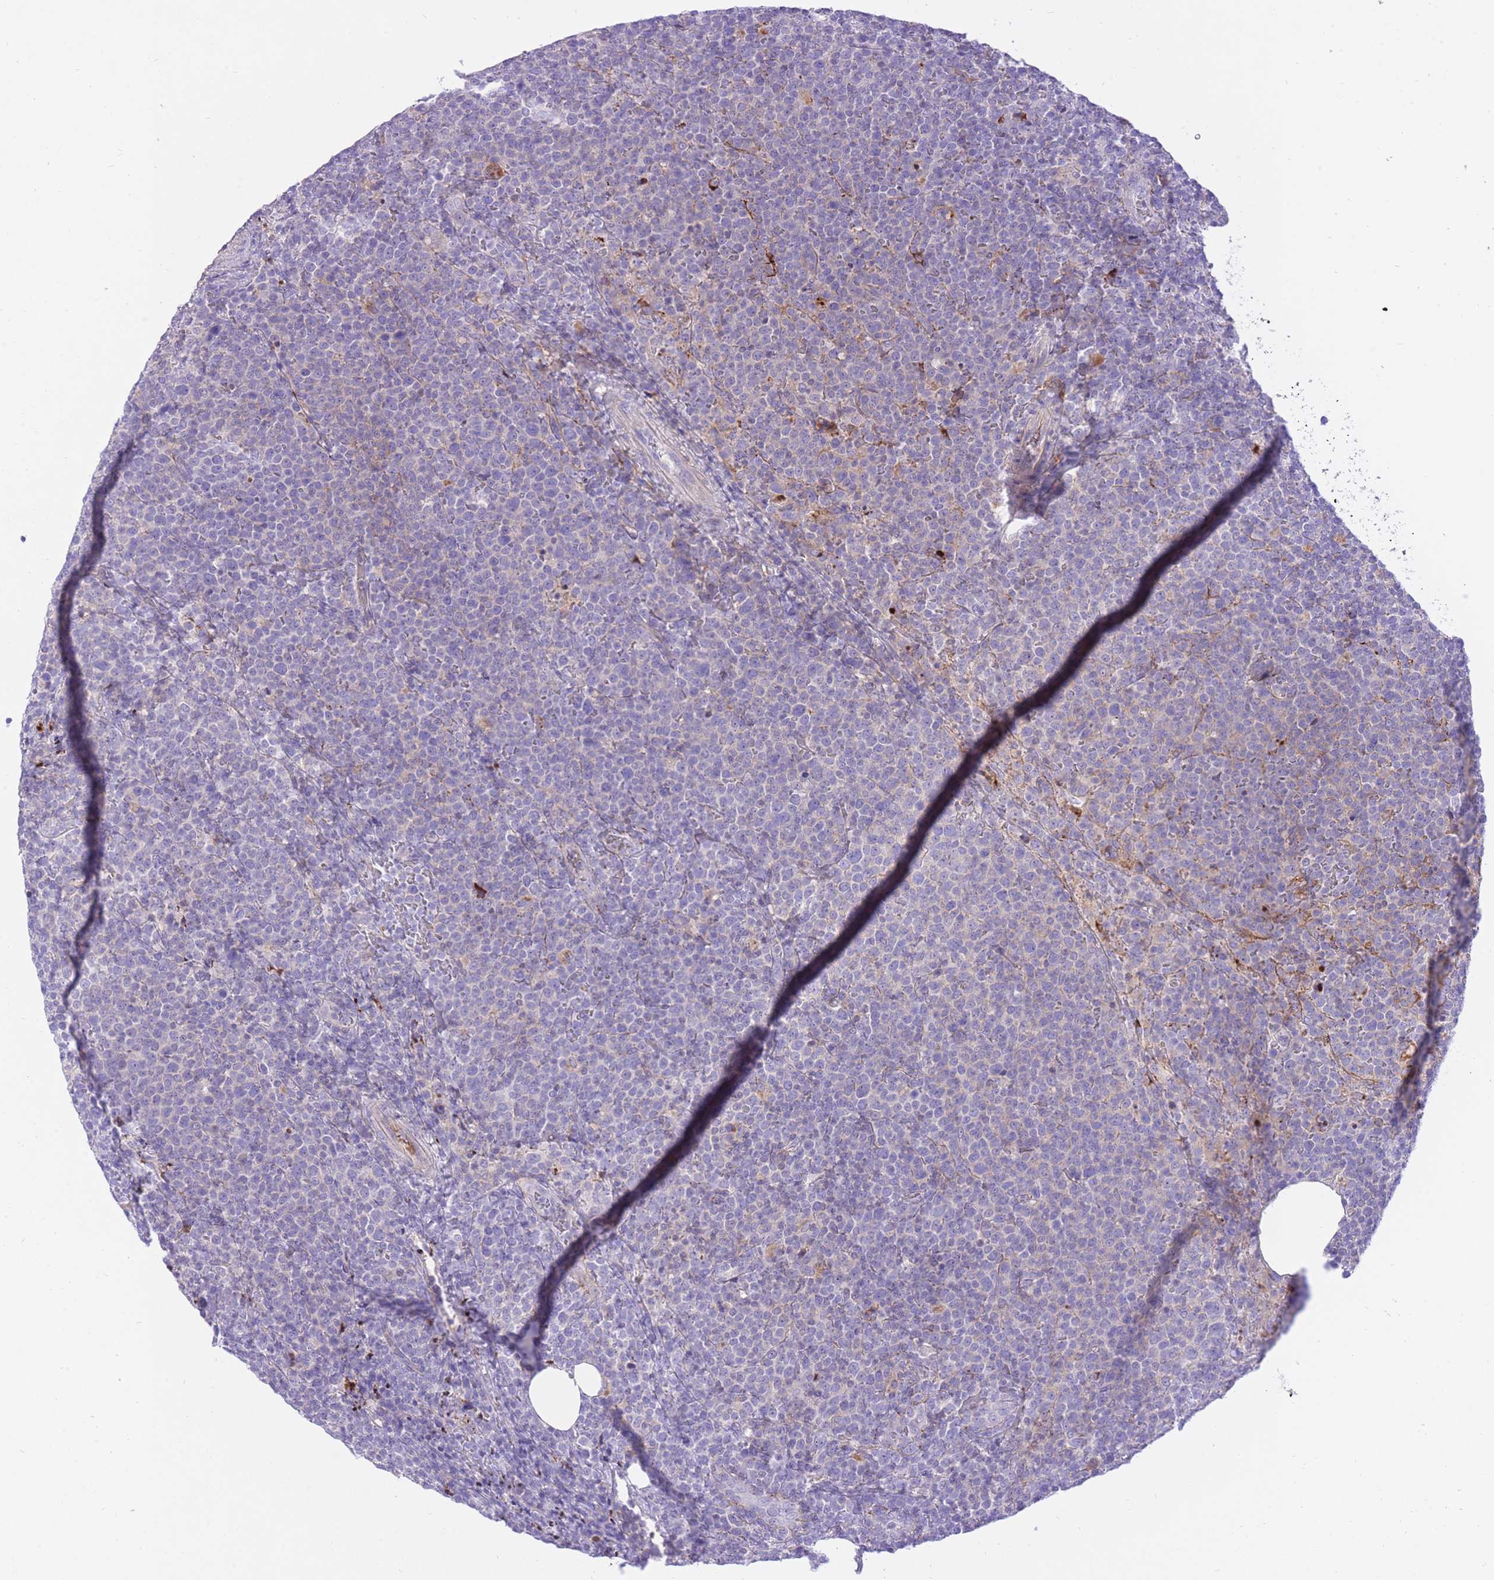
{"staining": {"intensity": "negative", "quantity": "none", "location": "none"}, "tissue": "lymphoma", "cell_type": "Tumor cells", "image_type": "cancer", "snomed": [{"axis": "morphology", "description": "Malignant lymphoma, non-Hodgkin's type, High grade"}, {"axis": "topography", "description": "Lymph node"}], "caption": "Malignant lymphoma, non-Hodgkin's type (high-grade) was stained to show a protein in brown. There is no significant expression in tumor cells. Brightfield microscopy of immunohistochemistry stained with DAB (3,3'-diaminobenzidine) (brown) and hematoxylin (blue), captured at high magnification.", "gene": "HRG", "patient": {"sex": "male", "age": 61}}